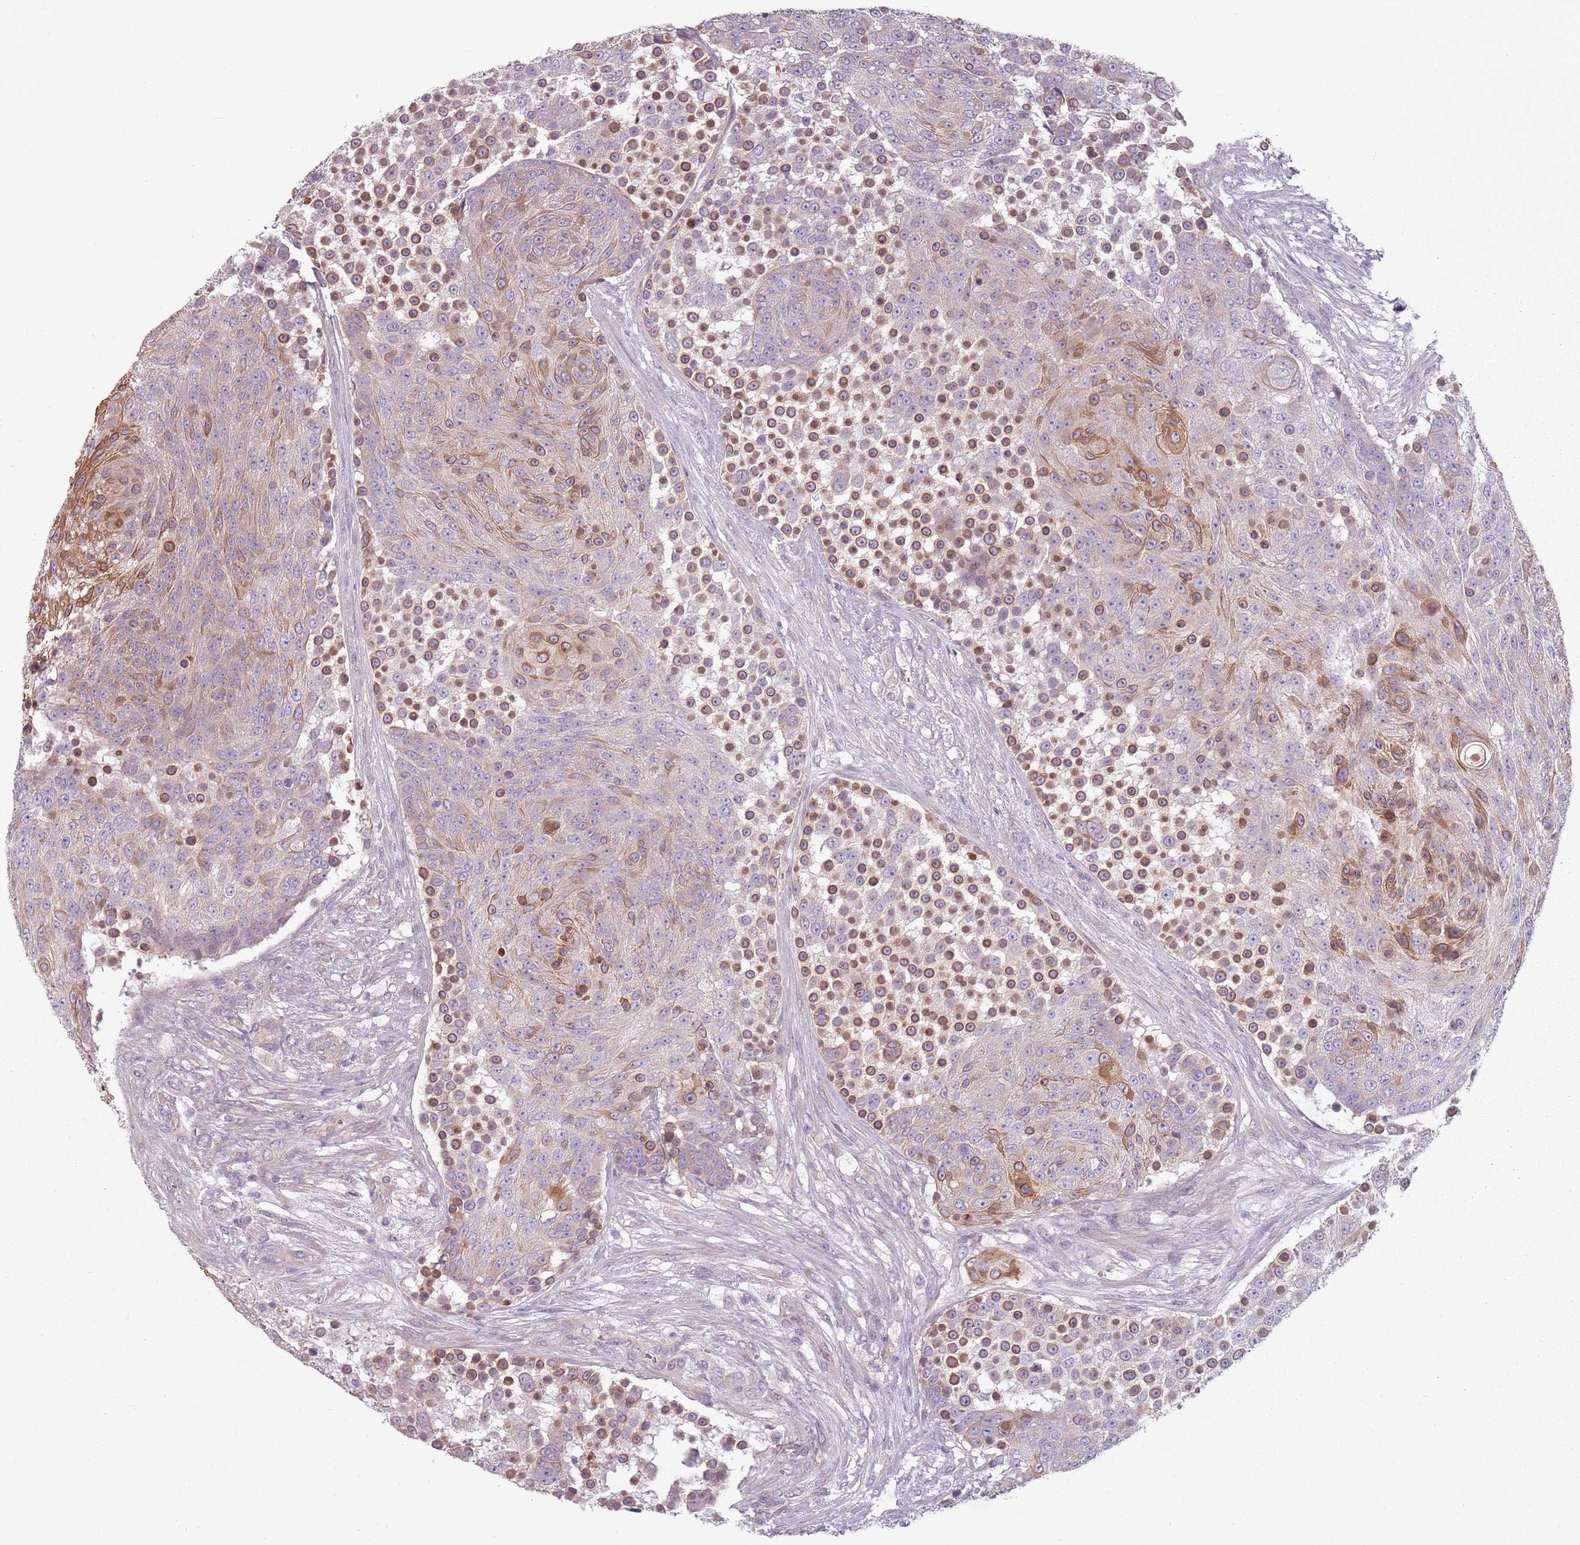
{"staining": {"intensity": "moderate", "quantity": "25%-75%", "location": "cytoplasmic/membranous"}, "tissue": "urothelial cancer", "cell_type": "Tumor cells", "image_type": "cancer", "snomed": [{"axis": "morphology", "description": "Urothelial carcinoma, High grade"}, {"axis": "topography", "description": "Urinary bladder"}], "caption": "Tumor cells demonstrate medium levels of moderate cytoplasmic/membranous positivity in about 25%-75% of cells in urothelial carcinoma (high-grade). (DAB IHC with brightfield microscopy, high magnification).", "gene": "TLCD2", "patient": {"sex": "female", "age": 63}}